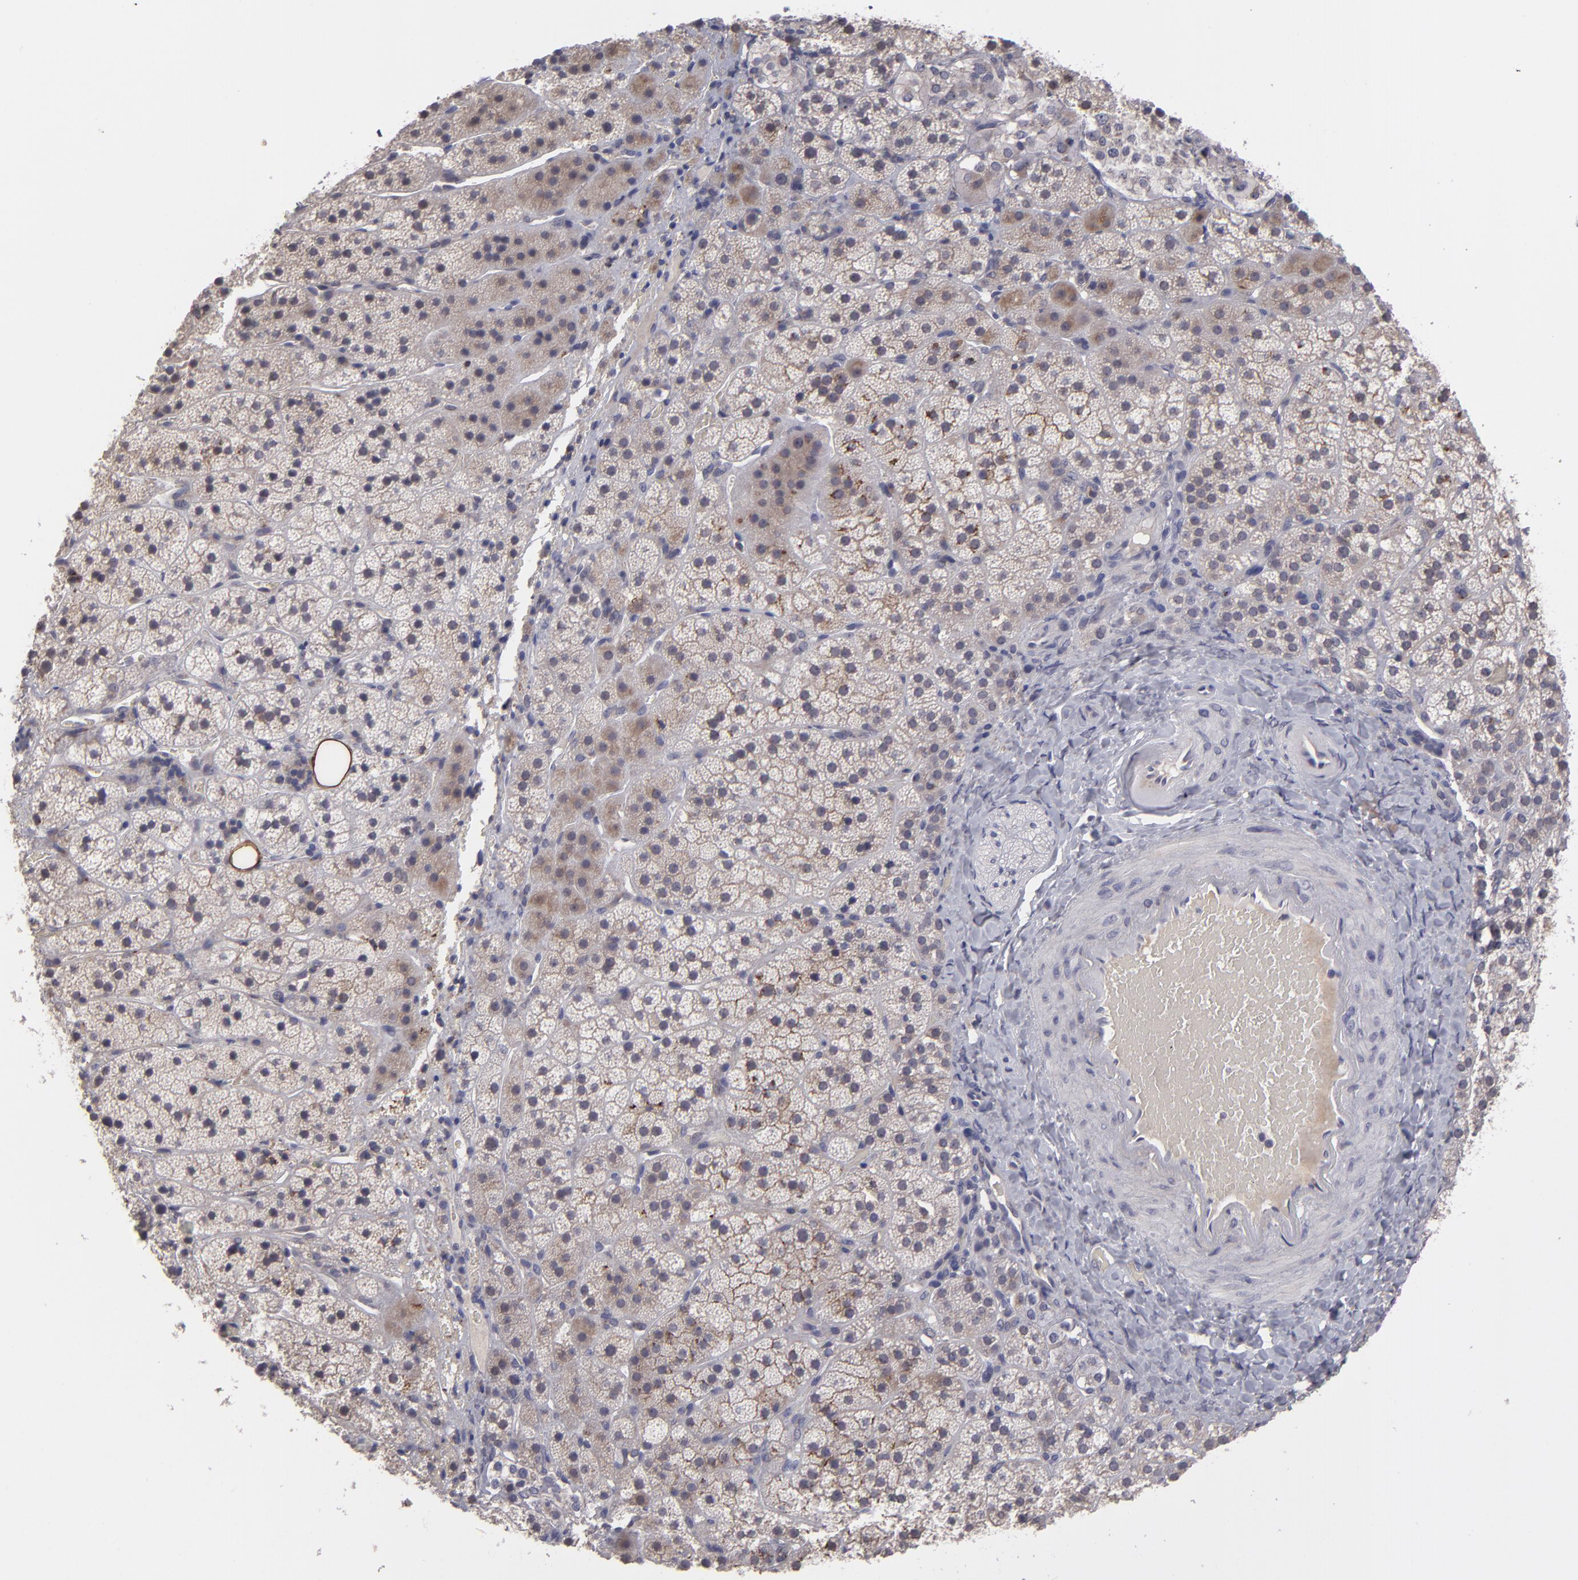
{"staining": {"intensity": "moderate", "quantity": "<25%", "location": "cytoplasmic/membranous"}, "tissue": "adrenal gland", "cell_type": "Glandular cells", "image_type": "normal", "snomed": [{"axis": "morphology", "description": "Normal tissue, NOS"}, {"axis": "topography", "description": "Adrenal gland"}], "caption": "Glandular cells show moderate cytoplasmic/membranous staining in about <25% of cells in unremarkable adrenal gland.", "gene": "IL12A", "patient": {"sex": "female", "age": 44}}